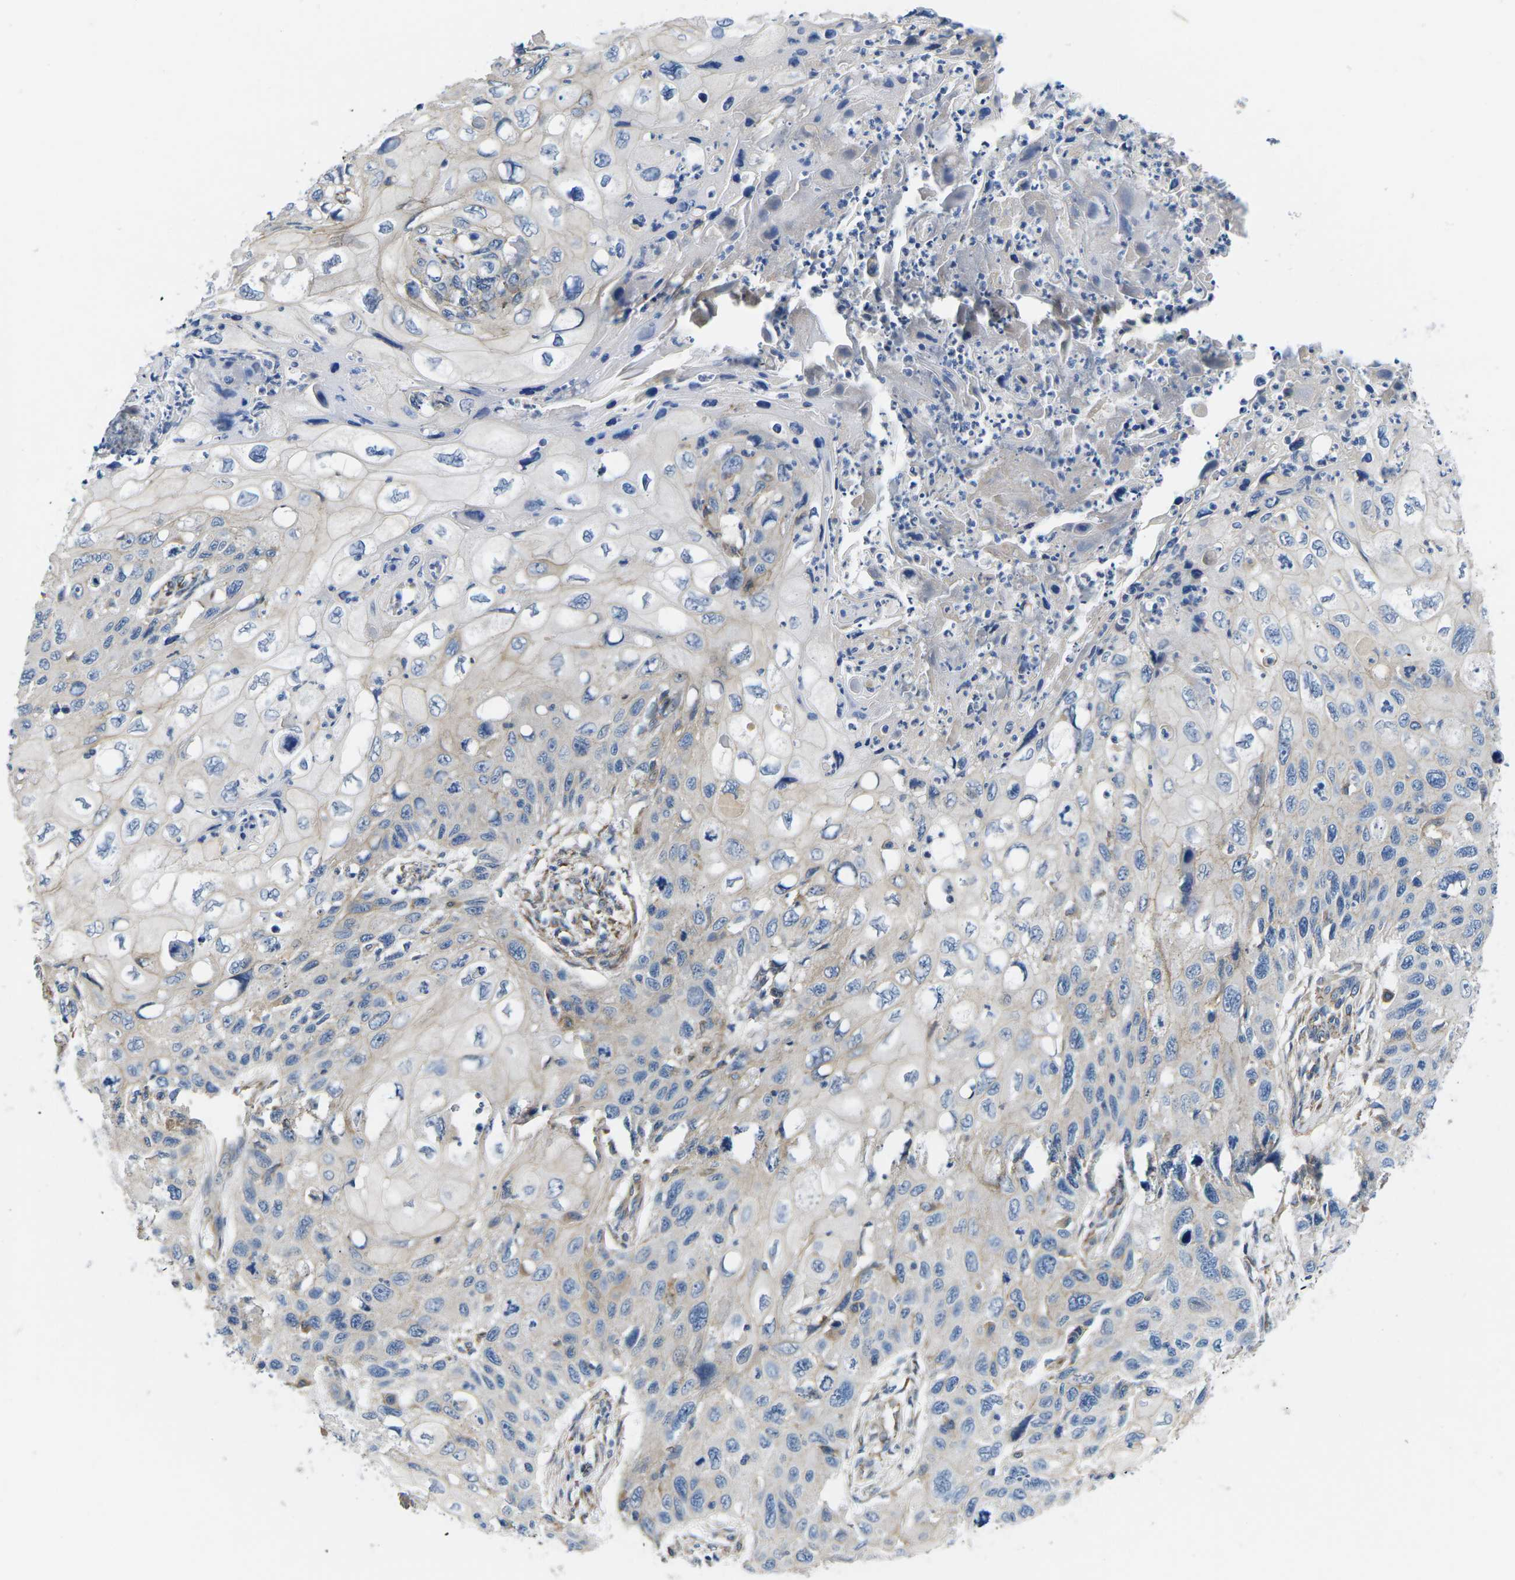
{"staining": {"intensity": "weak", "quantity": "<25%", "location": "cytoplasmic/membranous"}, "tissue": "cervical cancer", "cell_type": "Tumor cells", "image_type": "cancer", "snomed": [{"axis": "morphology", "description": "Squamous cell carcinoma, NOS"}, {"axis": "topography", "description": "Cervix"}], "caption": "This is a histopathology image of IHC staining of squamous cell carcinoma (cervical), which shows no staining in tumor cells. The staining was performed using DAB to visualize the protein expression in brown, while the nuclei were stained in blue with hematoxylin (Magnification: 20x).", "gene": "CTNND1", "patient": {"sex": "female", "age": 70}}